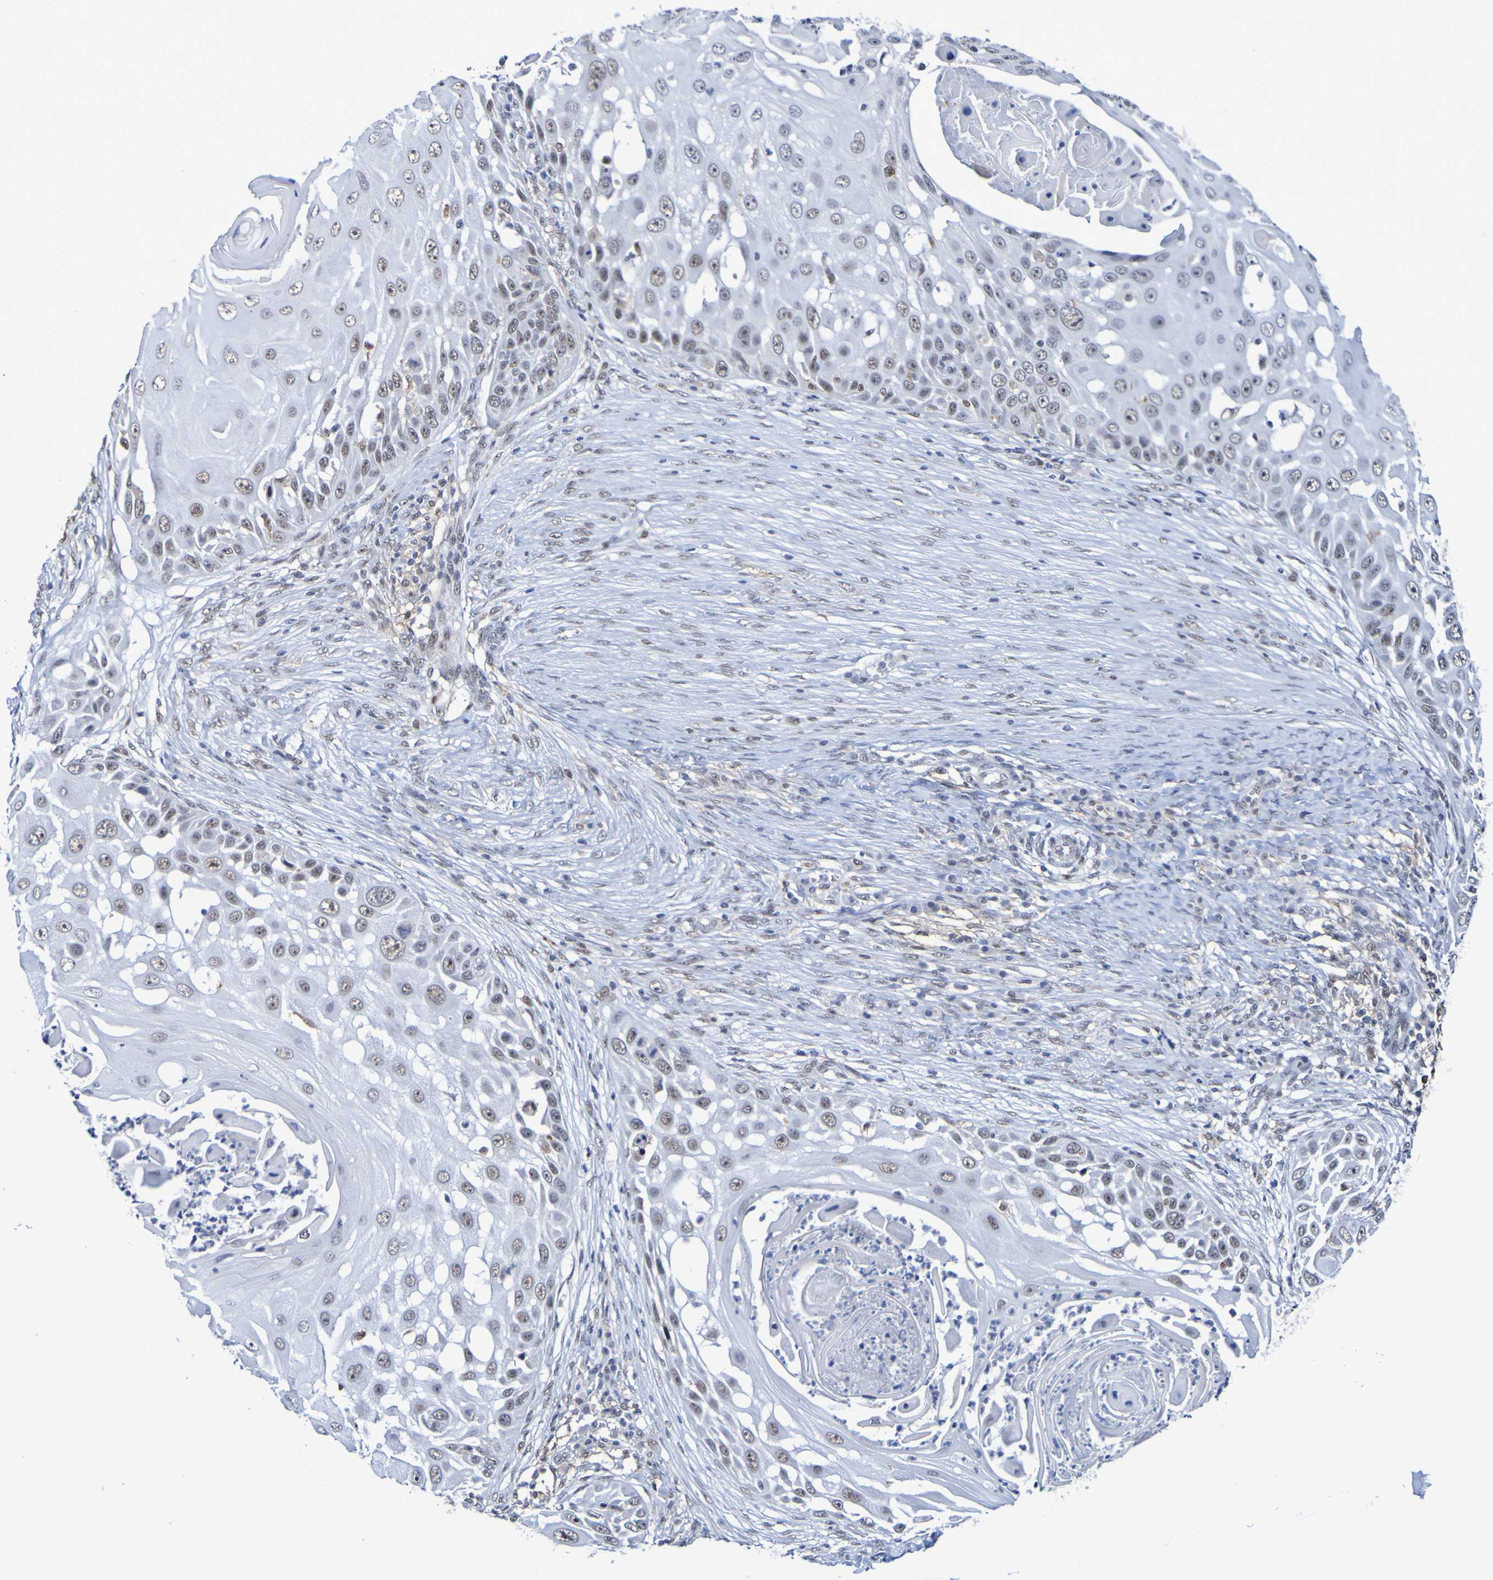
{"staining": {"intensity": "weak", "quantity": "<25%", "location": "nuclear"}, "tissue": "skin cancer", "cell_type": "Tumor cells", "image_type": "cancer", "snomed": [{"axis": "morphology", "description": "Squamous cell carcinoma, NOS"}, {"axis": "topography", "description": "Skin"}], "caption": "Tumor cells are negative for protein expression in human squamous cell carcinoma (skin). Brightfield microscopy of immunohistochemistry stained with DAB (3,3'-diaminobenzidine) (brown) and hematoxylin (blue), captured at high magnification.", "gene": "CDC5L", "patient": {"sex": "female", "age": 44}}